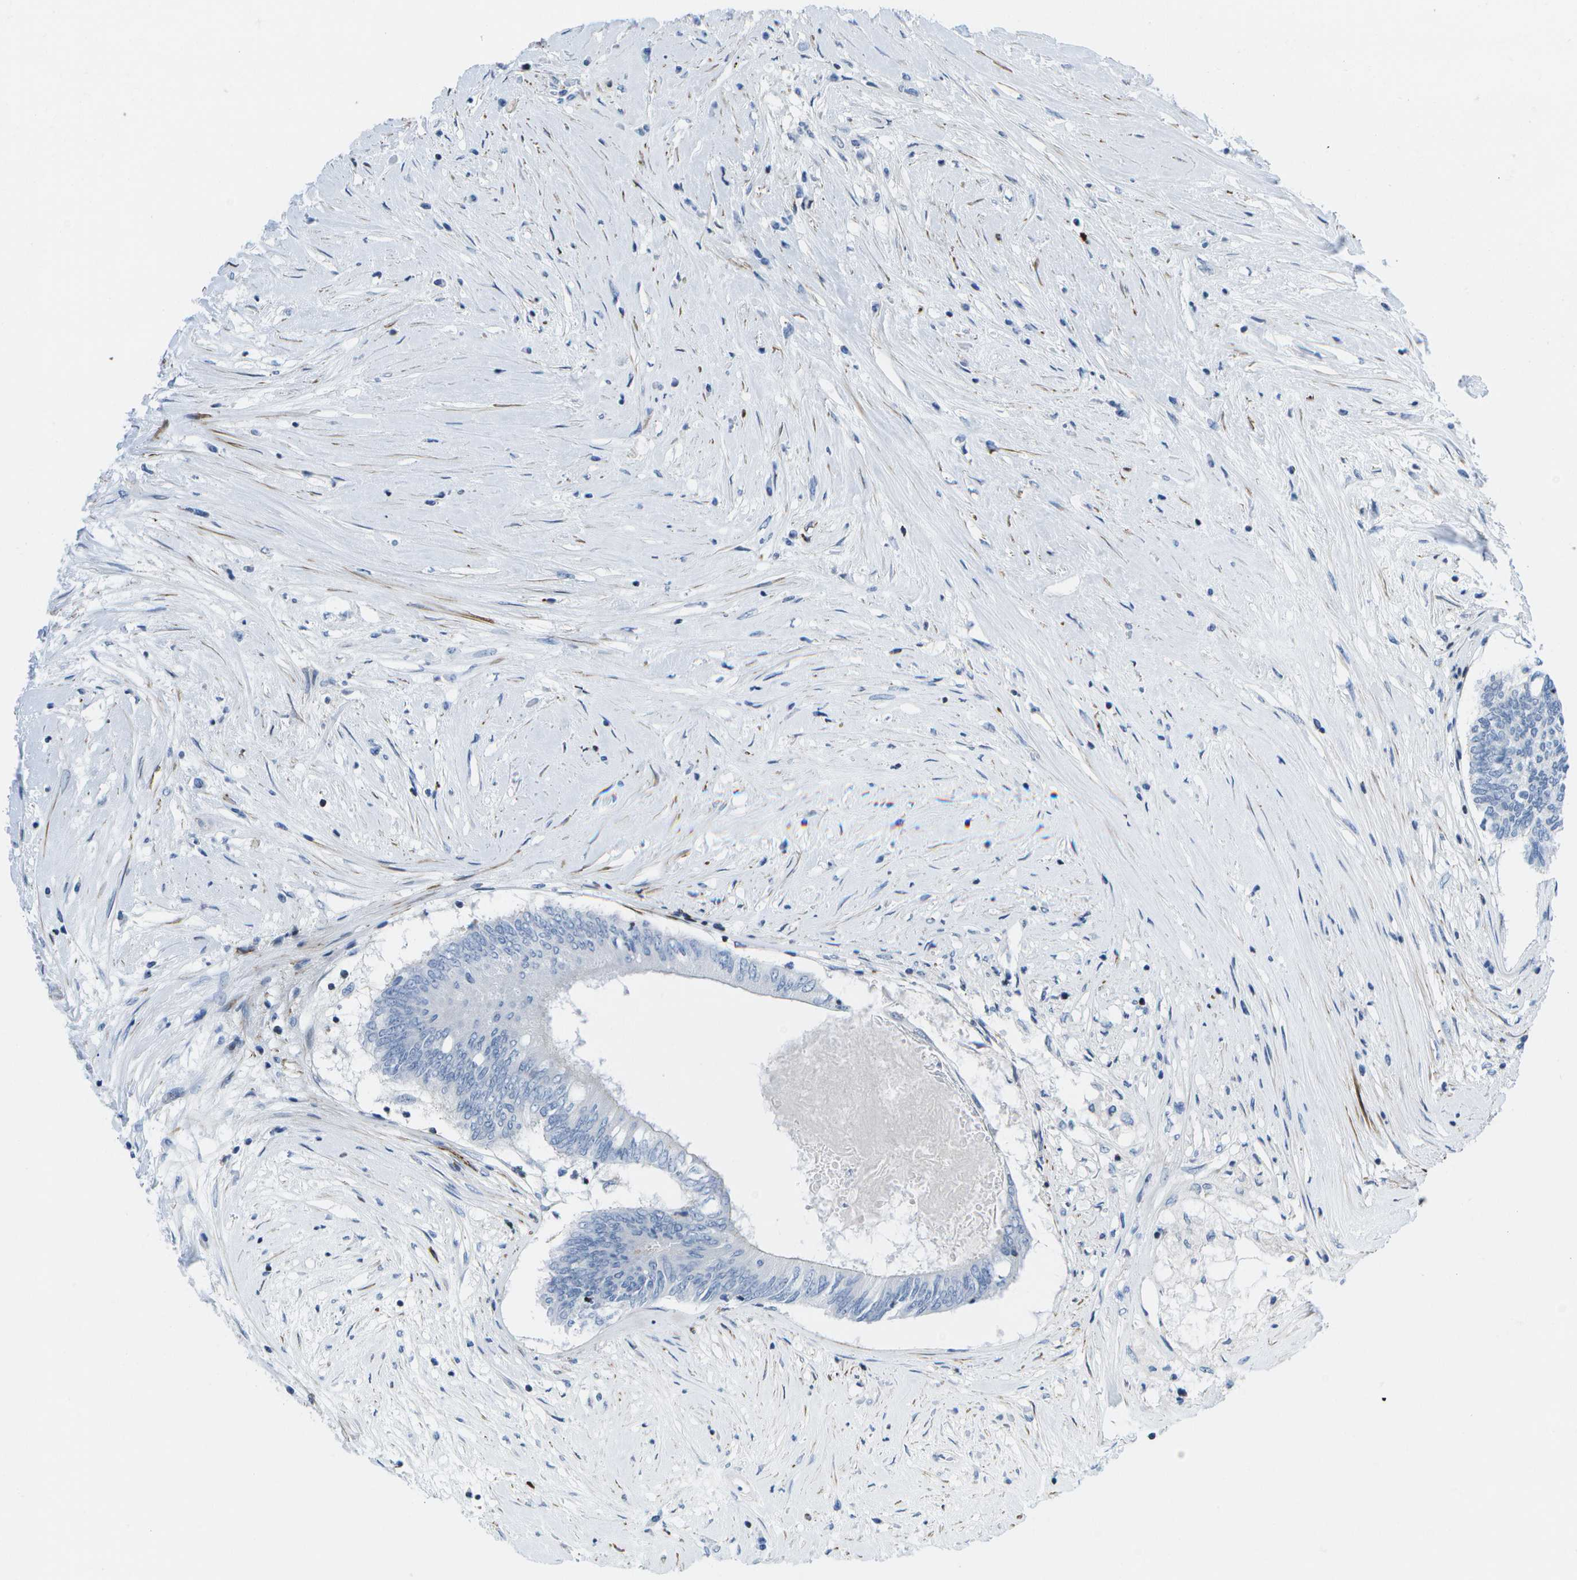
{"staining": {"intensity": "negative", "quantity": "none", "location": "none"}, "tissue": "colorectal cancer", "cell_type": "Tumor cells", "image_type": "cancer", "snomed": [{"axis": "morphology", "description": "Adenocarcinoma, NOS"}, {"axis": "topography", "description": "Rectum"}], "caption": "Immunohistochemistry (IHC) image of human colorectal cancer (adenocarcinoma) stained for a protein (brown), which demonstrates no staining in tumor cells.", "gene": "ADGRG6", "patient": {"sex": "male", "age": 63}}